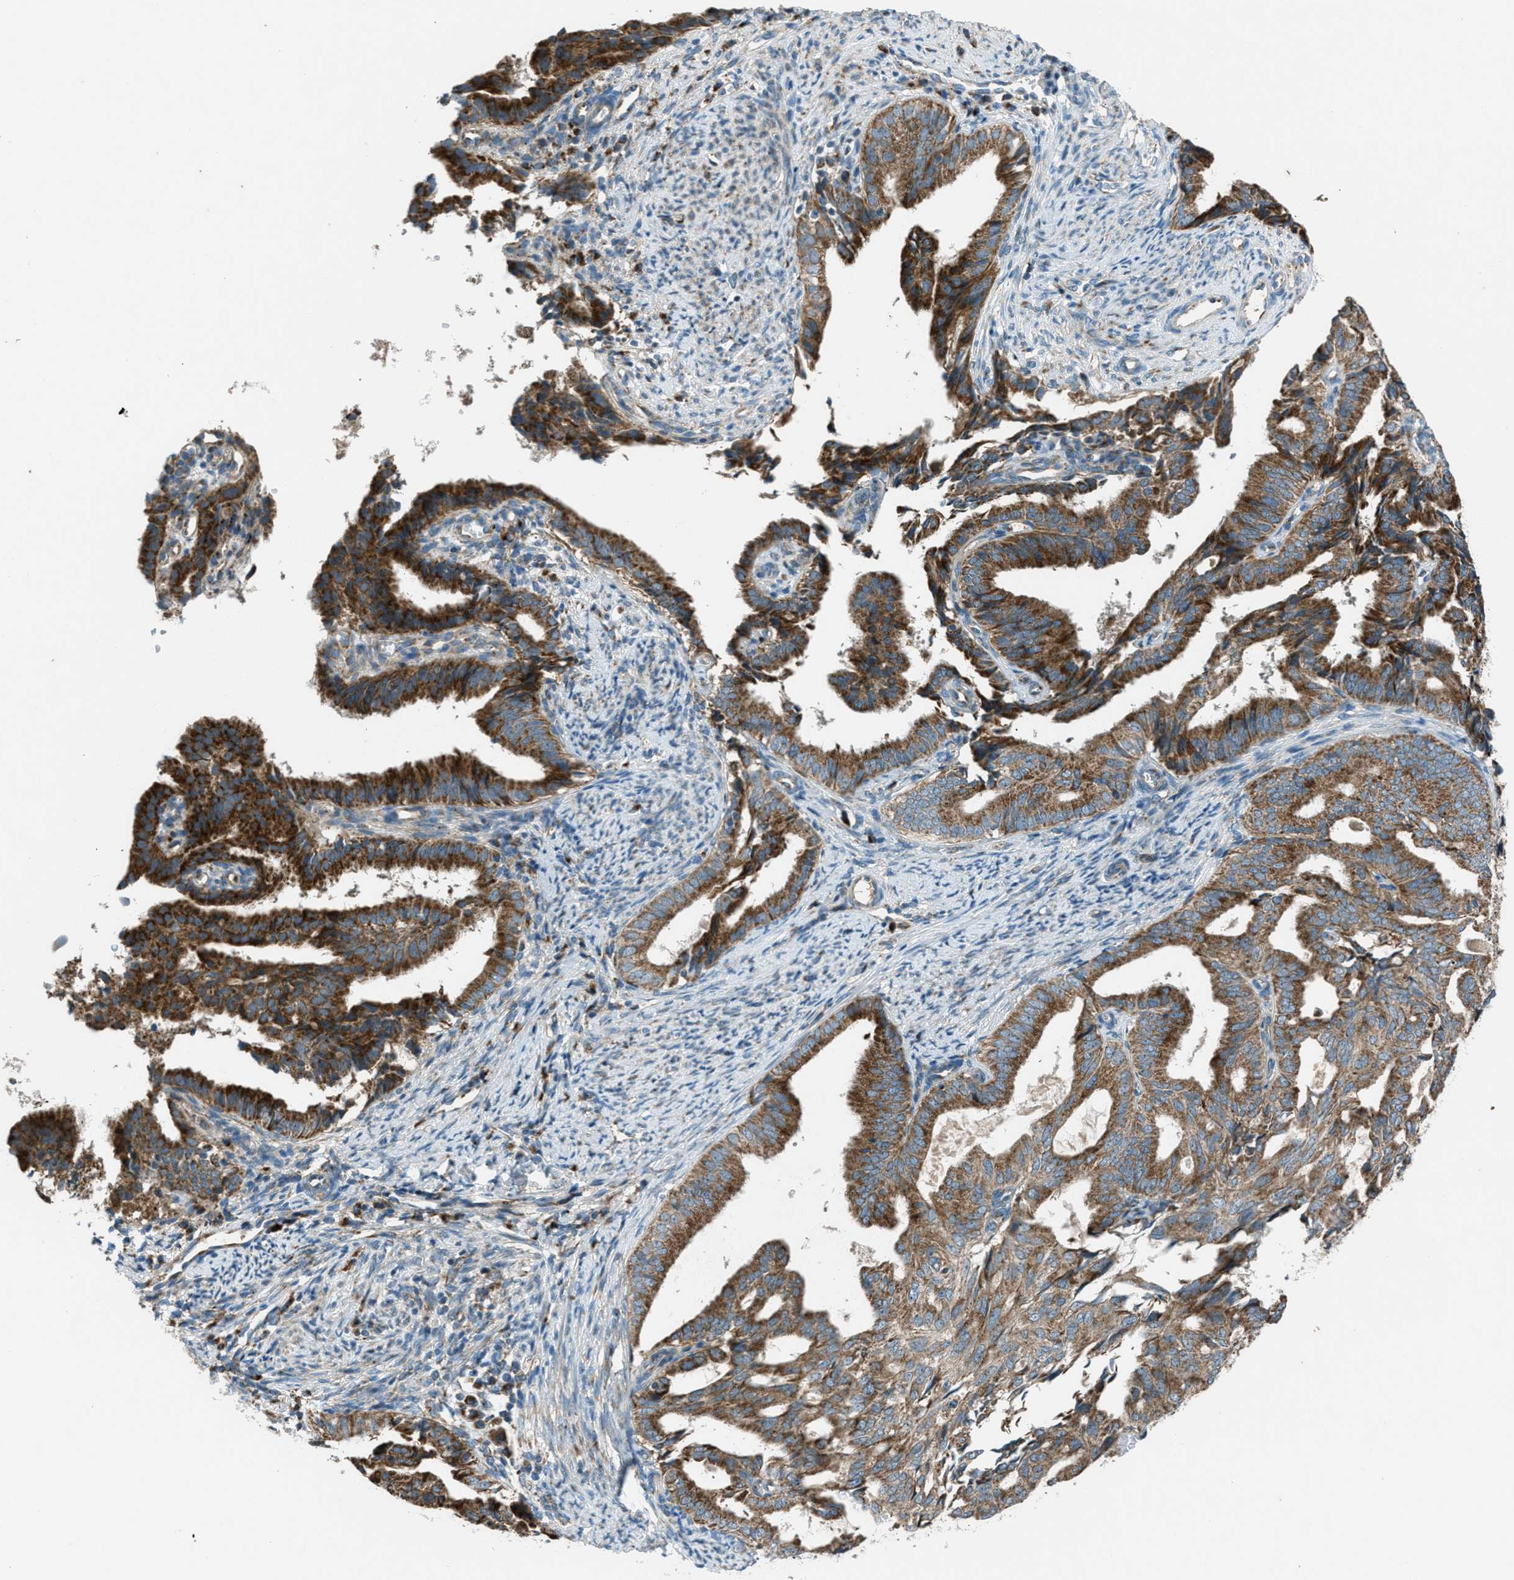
{"staining": {"intensity": "strong", "quantity": ">75%", "location": "cytoplasmic/membranous"}, "tissue": "endometrial cancer", "cell_type": "Tumor cells", "image_type": "cancer", "snomed": [{"axis": "morphology", "description": "Adenocarcinoma, NOS"}, {"axis": "topography", "description": "Endometrium"}], "caption": "DAB immunohistochemical staining of endometrial cancer (adenocarcinoma) displays strong cytoplasmic/membranous protein expression in about >75% of tumor cells.", "gene": "BCKDK", "patient": {"sex": "female", "age": 58}}